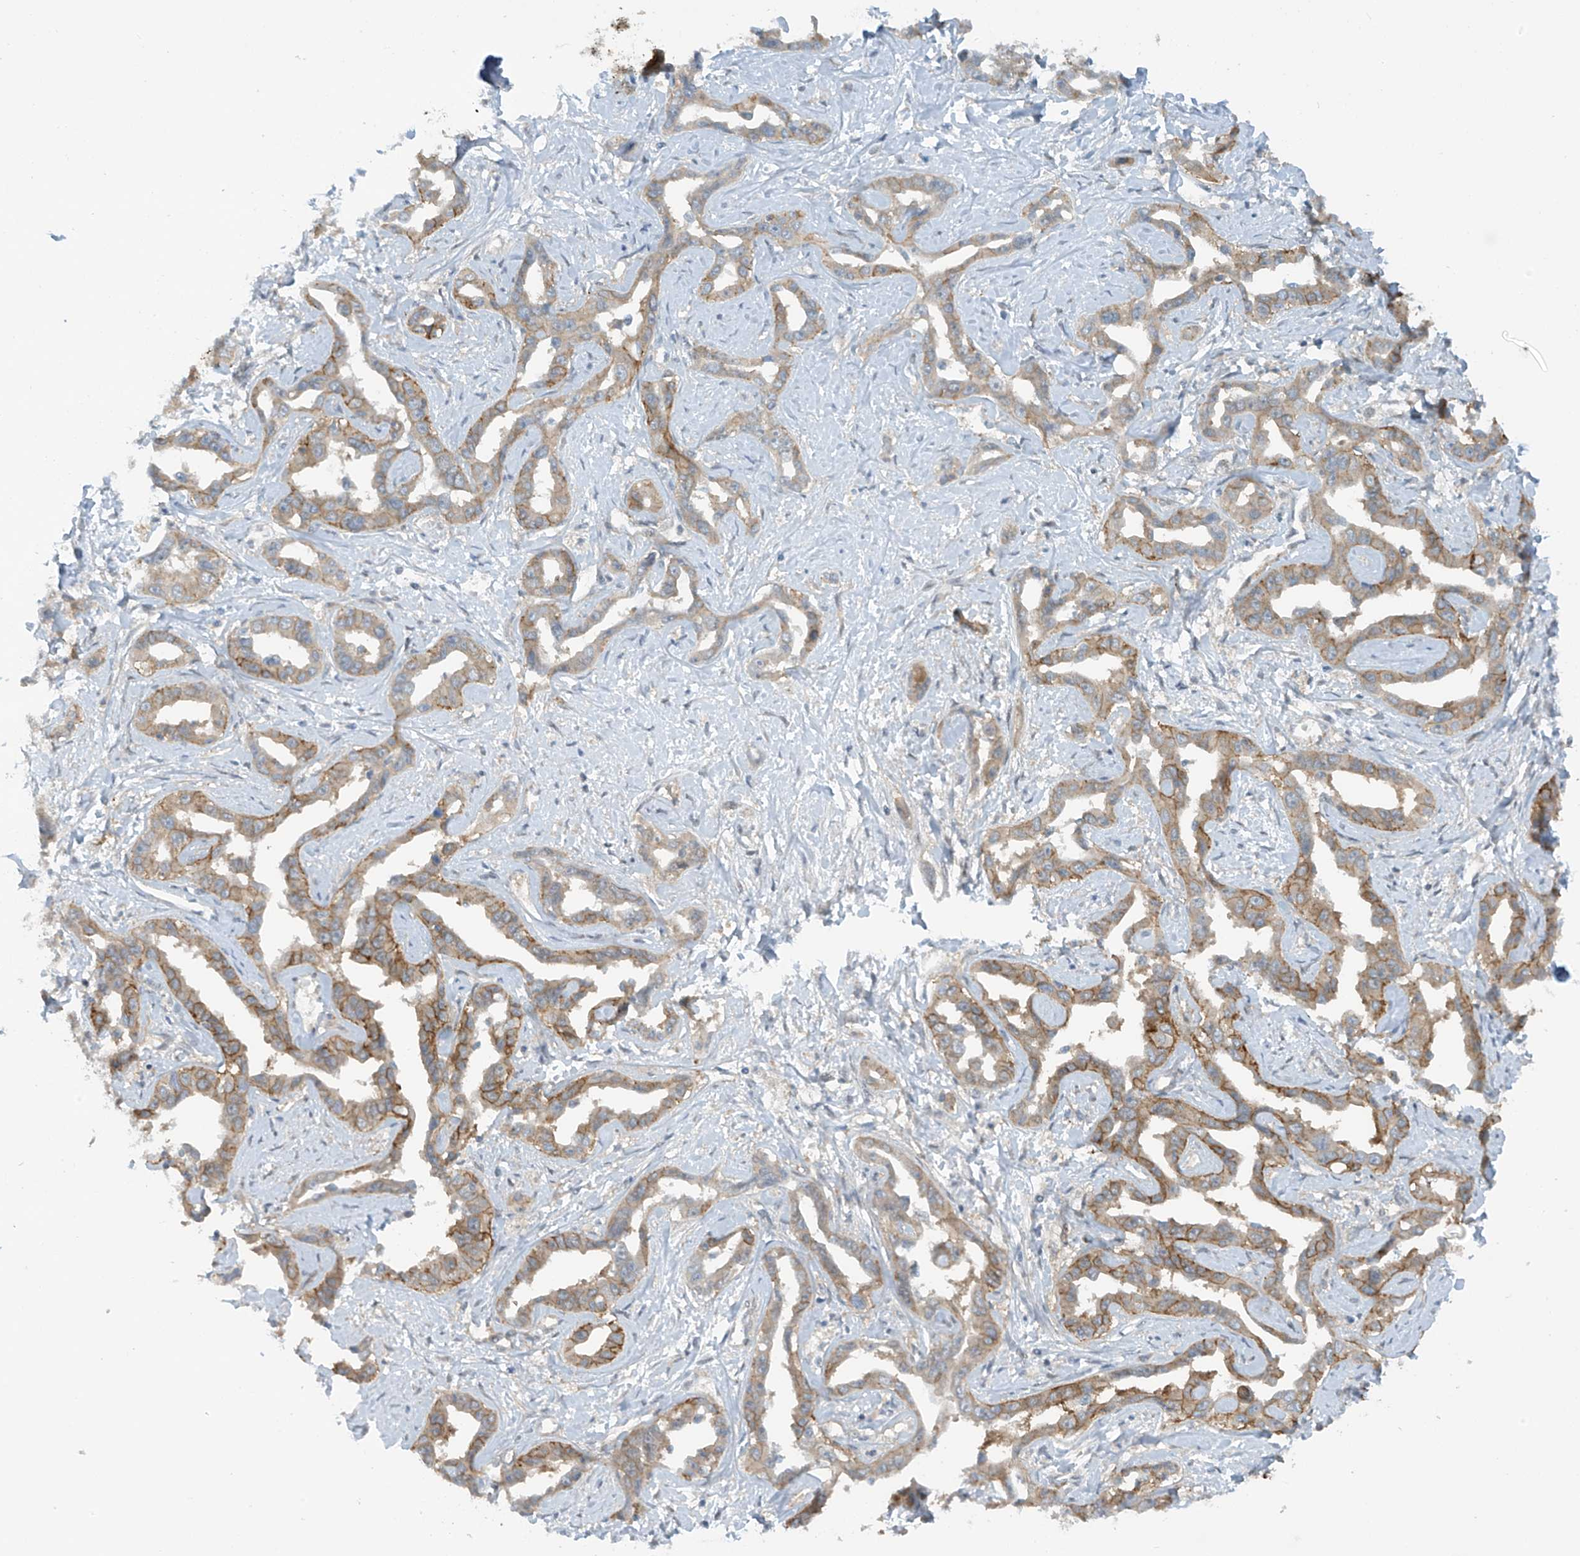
{"staining": {"intensity": "moderate", "quantity": "25%-75%", "location": "cytoplasmic/membranous"}, "tissue": "liver cancer", "cell_type": "Tumor cells", "image_type": "cancer", "snomed": [{"axis": "morphology", "description": "Cholangiocarcinoma"}, {"axis": "topography", "description": "Liver"}], "caption": "Human liver cancer (cholangiocarcinoma) stained for a protein (brown) demonstrates moderate cytoplasmic/membranous positive positivity in approximately 25%-75% of tumor cells.", "gene": "FSD1L", "patient": {"sex": "male", "age": 59}}